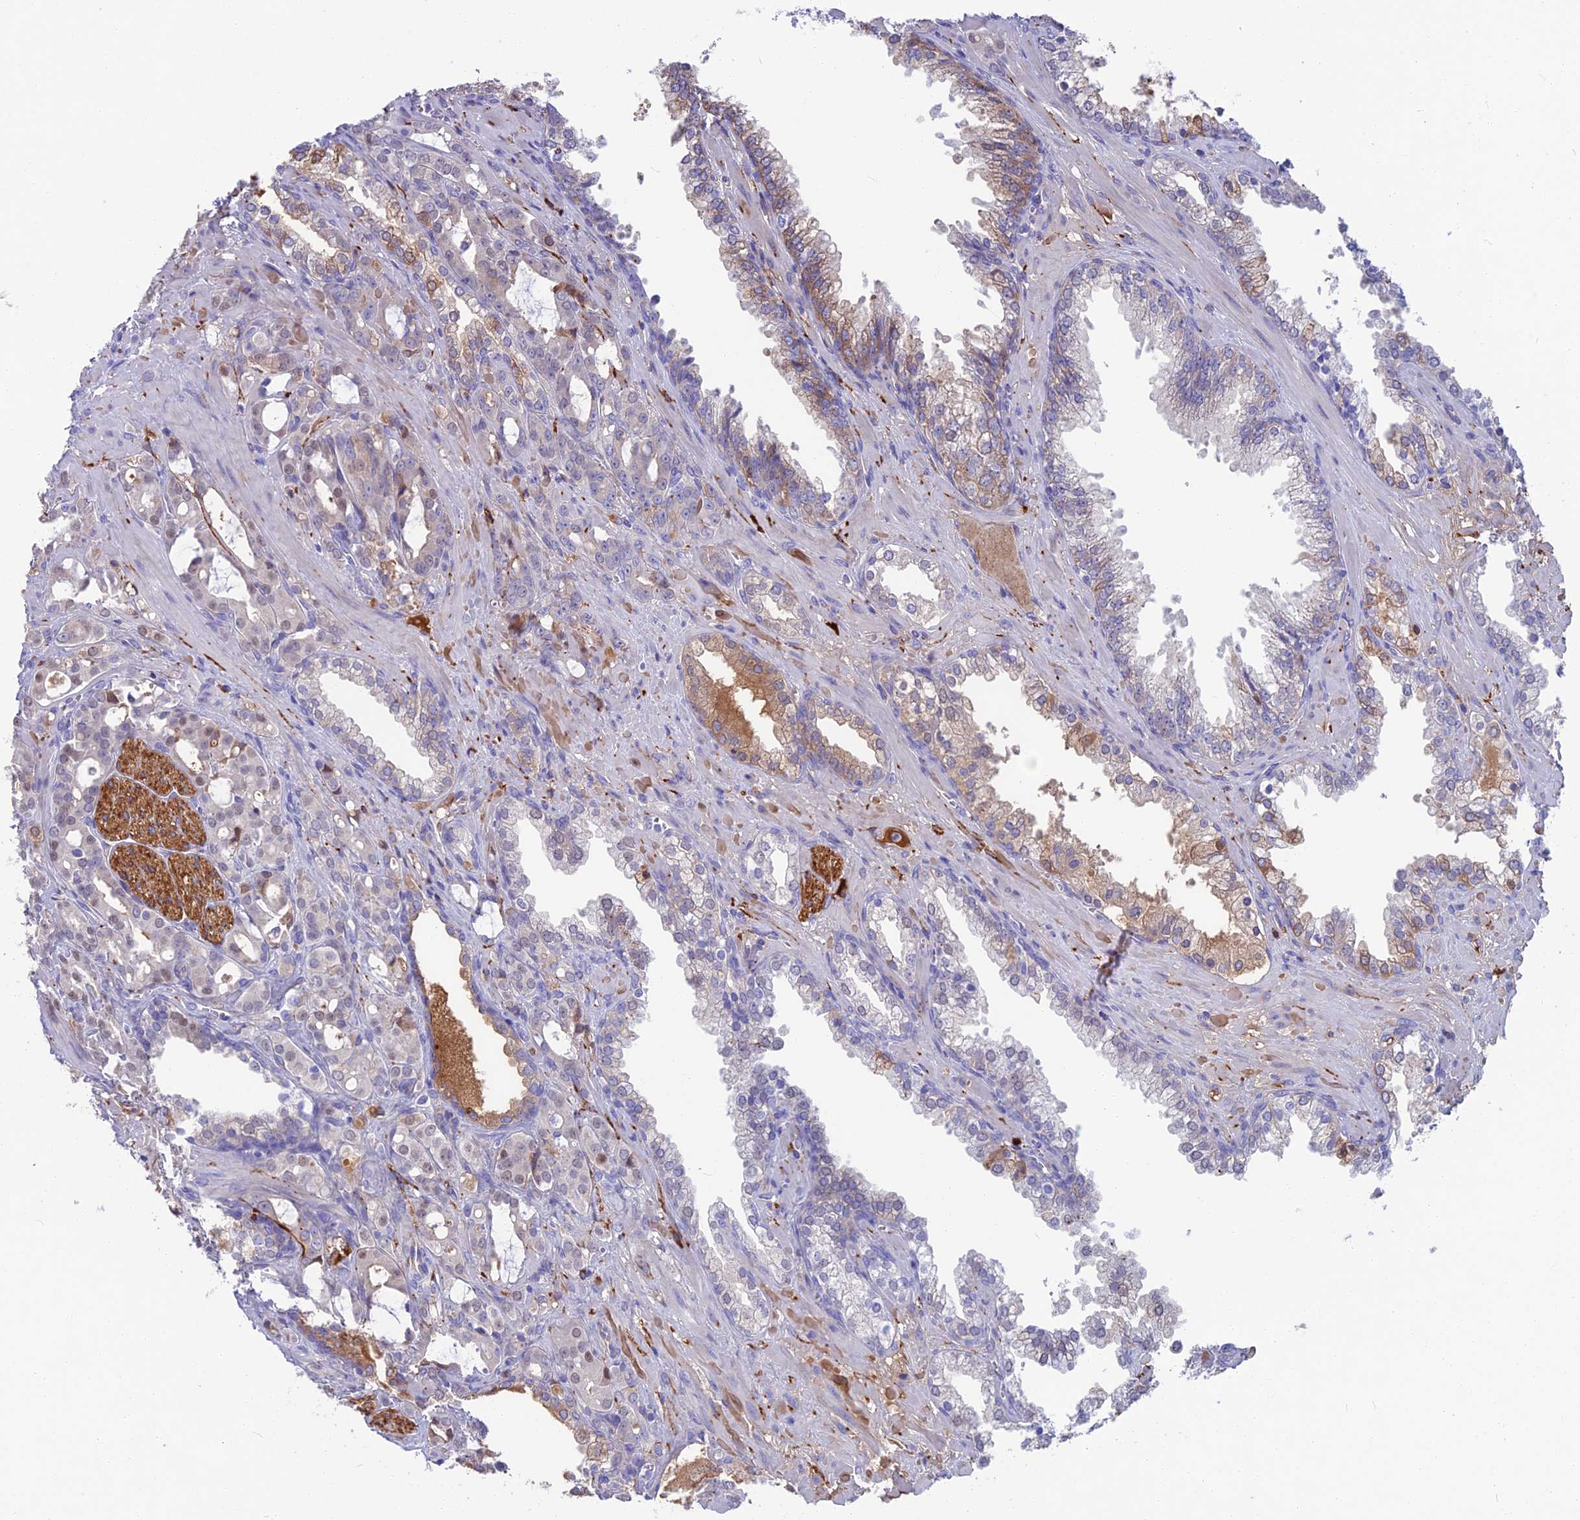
{"staining": {"intensity": "negative", "quantity": "none", "location": "none"}, "tissue": "prostate cancer", "cell_type": "Tumor cells", "image_type": "cancer", "snomed": [{"axis": "morphology", "description": "Adenocarcinoma, High grade"}, {"axis": "topography", "description": "Prostate"}], "caption": "Immunohistochemistry (IHC) of human adenocarcinoma (high-grade) (prostate) shows no expression in tumor cells.", "gene": "SNAP91", "patient": {"sex": "male", "age": 72}}